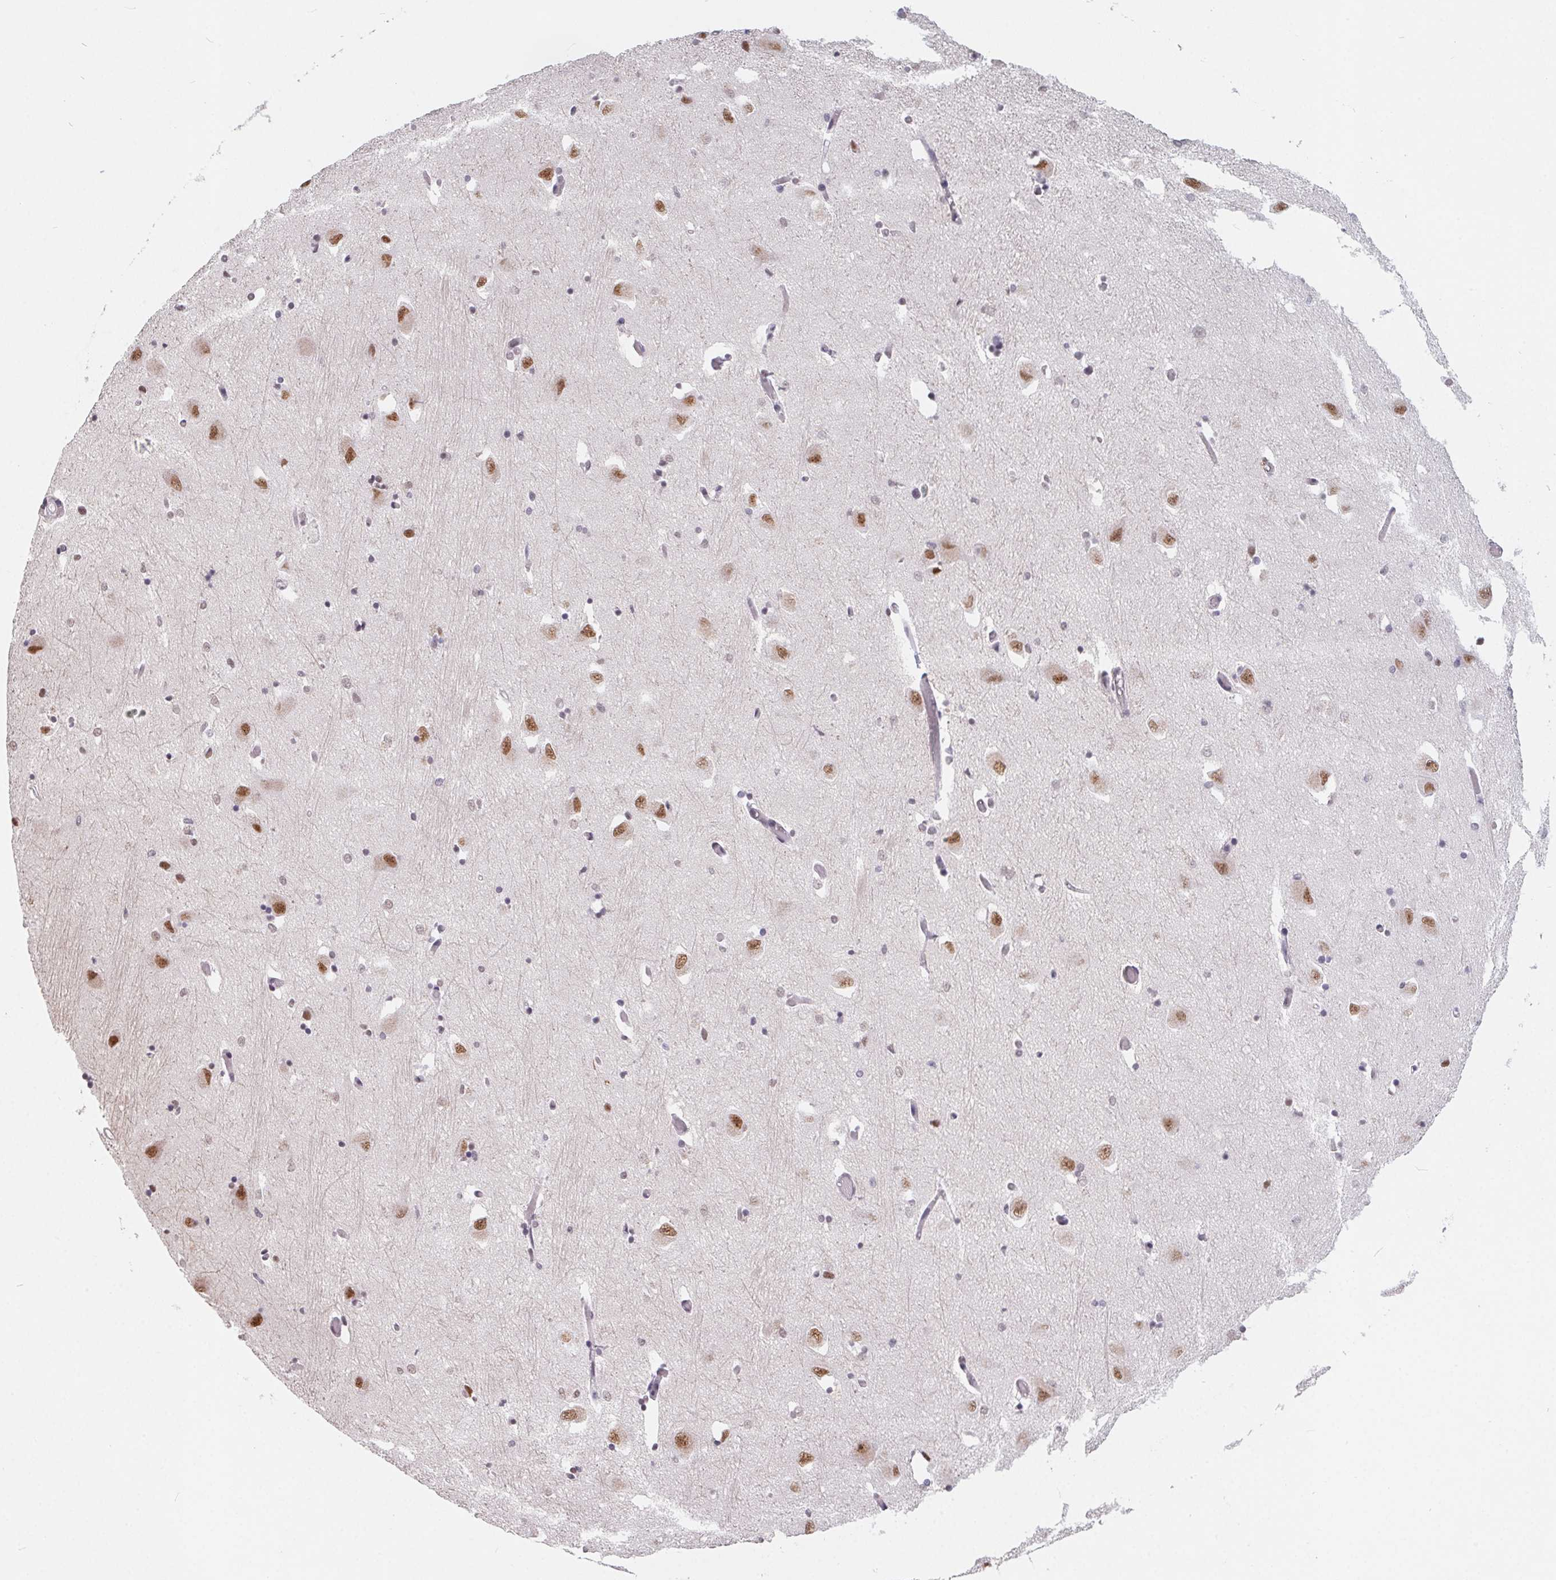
{"staining": {"intensity": "weak", "quantity": "<25%", "location": "nuclear"}, "tissue": "caudate", "cell_type": "Glial cells", "image_type": "normal", "snomed": [{"axis": "morphology", "description": "Normal tissue, NOS"}, {"axis": "topography", "description": "Lateral ventricle wall"}, {"axis": "topography", "description": "Hippocampus"}], "caption": "The histopathology image exhibits no staining of glial cells in unremarkable caudate. The staining was performed using DAB to visualize the protein expression in brown, while the nuclei were stained in blue with hematoxylin (Magnification: 20x).", "gene": "TCERG1", "patient": {"sex": "female", "age": 63}}